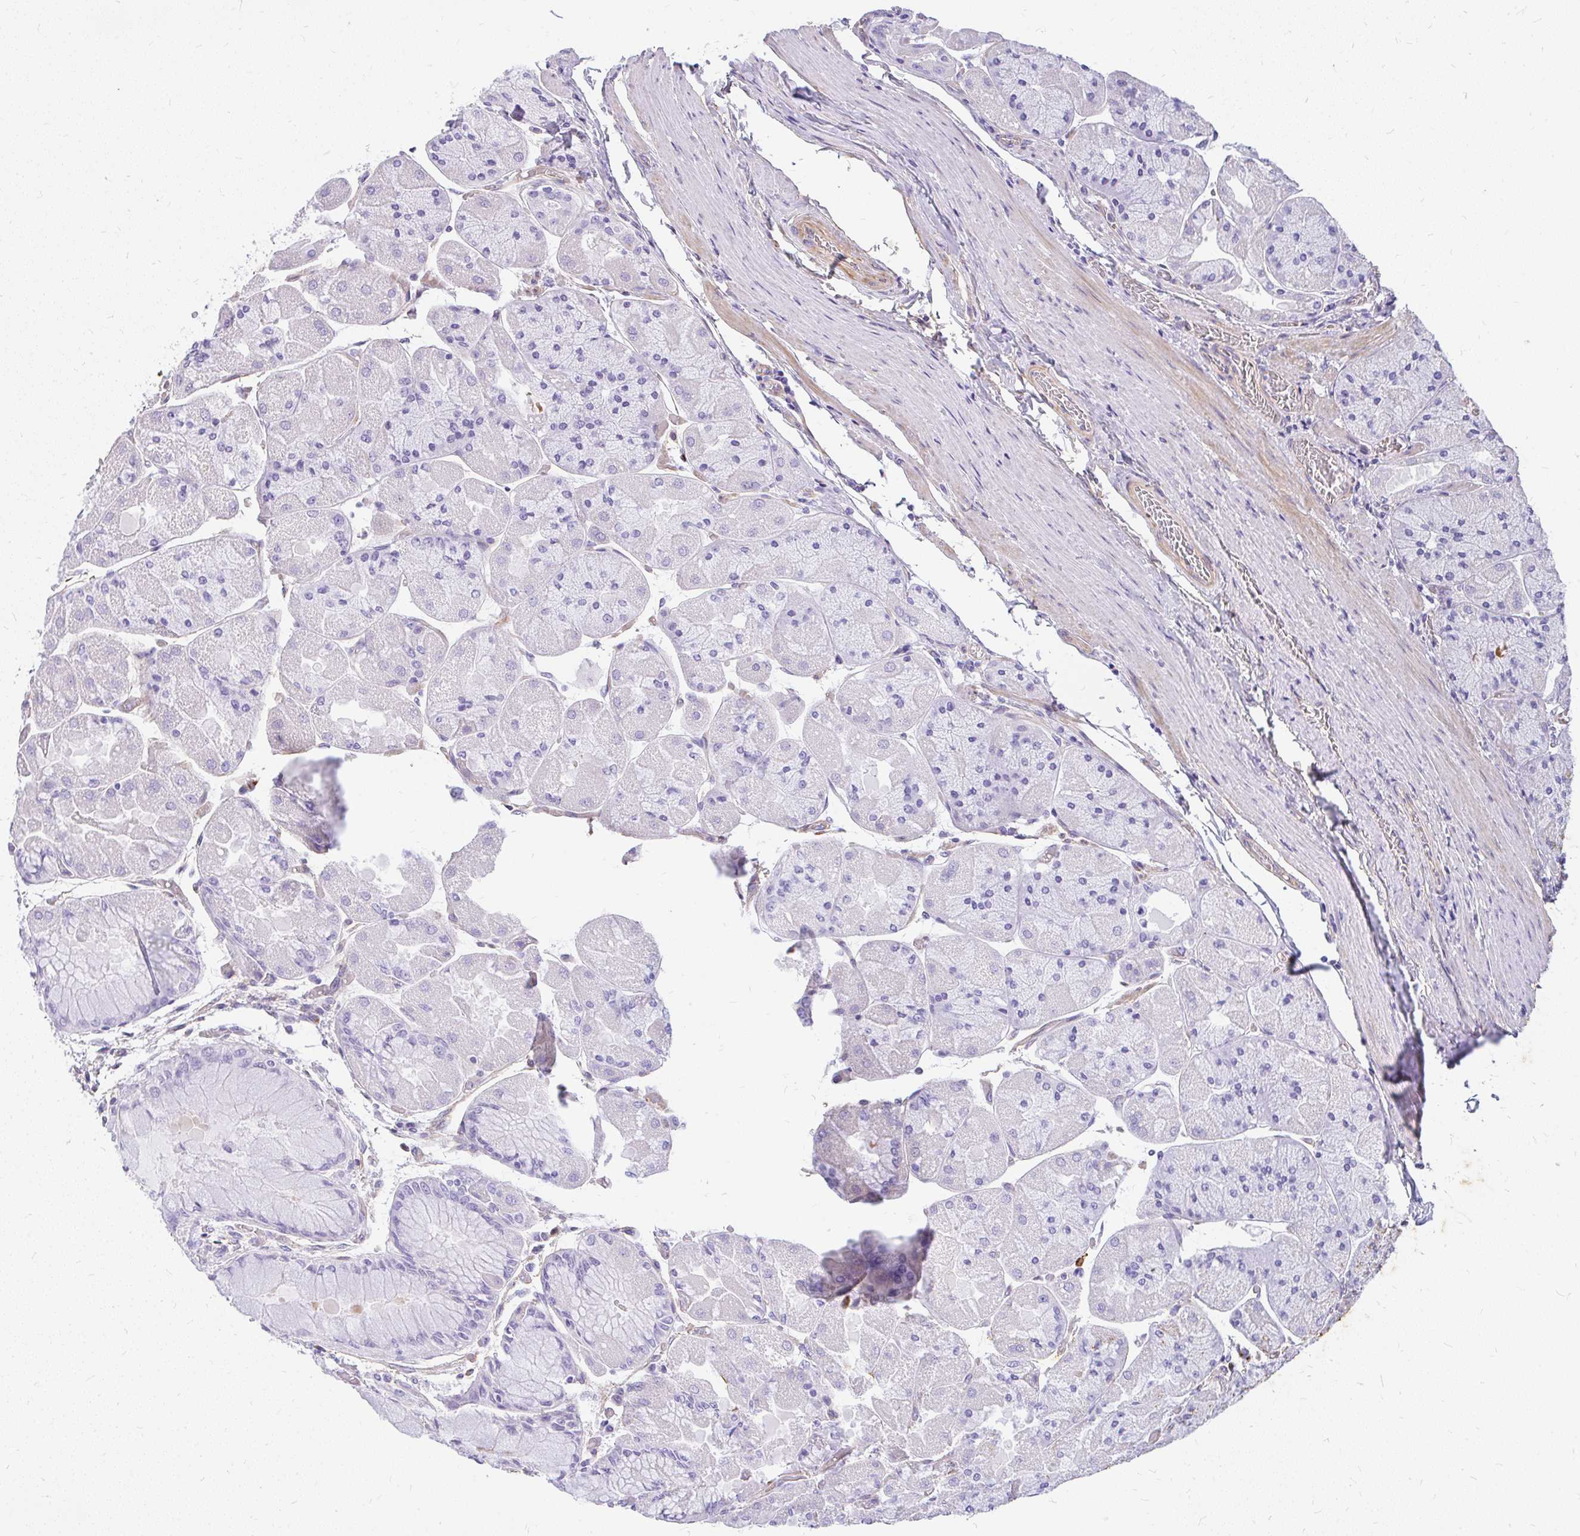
{"staining": {"intensity": "negative", "quantity": "none", "location": "none"}, "tissue": "stomach", "cell_type": "Glandular cells", "image_type": "normal", "snomed": [{"axis": "morphology", "description": "Normal tissue, NOS"}, {"axis": "topography", "description": "Stomach"}], "caption": "IHC image of normal stomach: human stomach stained with DAB displays no significant protein staining in glandular cells. The staining was performed using DAB (3,3'-diaminobenzidine) to visualize the protein expression in brown, while the nuclei were stained in blue with hematoxylin (Magnification: 20x).", "gene": "FAM83C", "patient": {"sex": "female", "age": 61}}